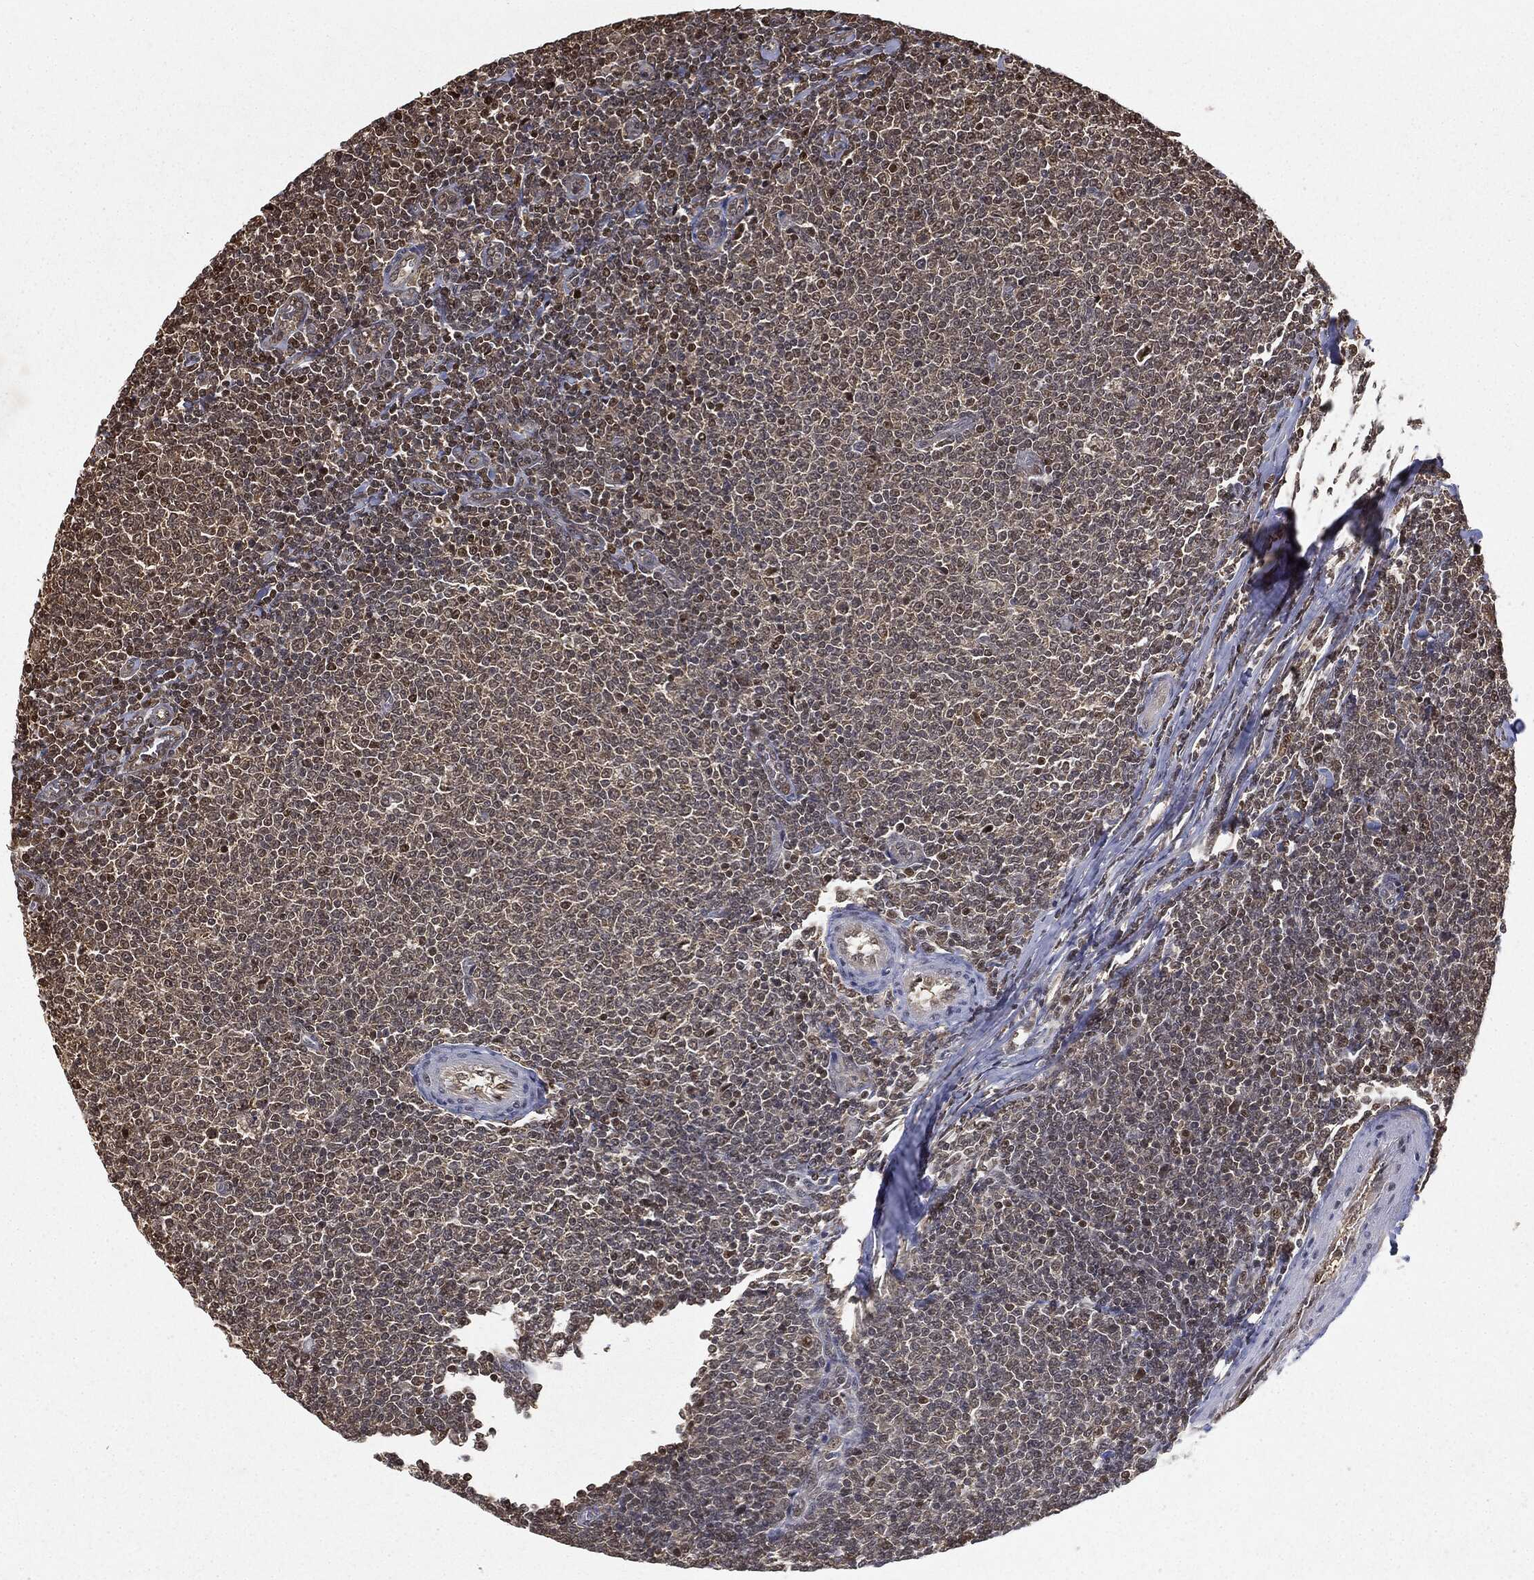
{"staining": {"intensity": "moderate", "quantity": "<25%", "location": "nuclear"}, "tissue": "lymphoma", "cell_type": "Tumor cells", "image_type": "cancer", "snomed": [{"axis": "morphology", "description": "Malignant lymphoma, non-Hodgkin's type, Low grade"}, {"axis": "topography", "description": "Lymph node"}], "caption": "Human lymphoma stained with a protein marker demonstrates moderate staining in tumor cells.", "gene": "ZNHIT6", "patient": {"sex": "male", "age": 52}}